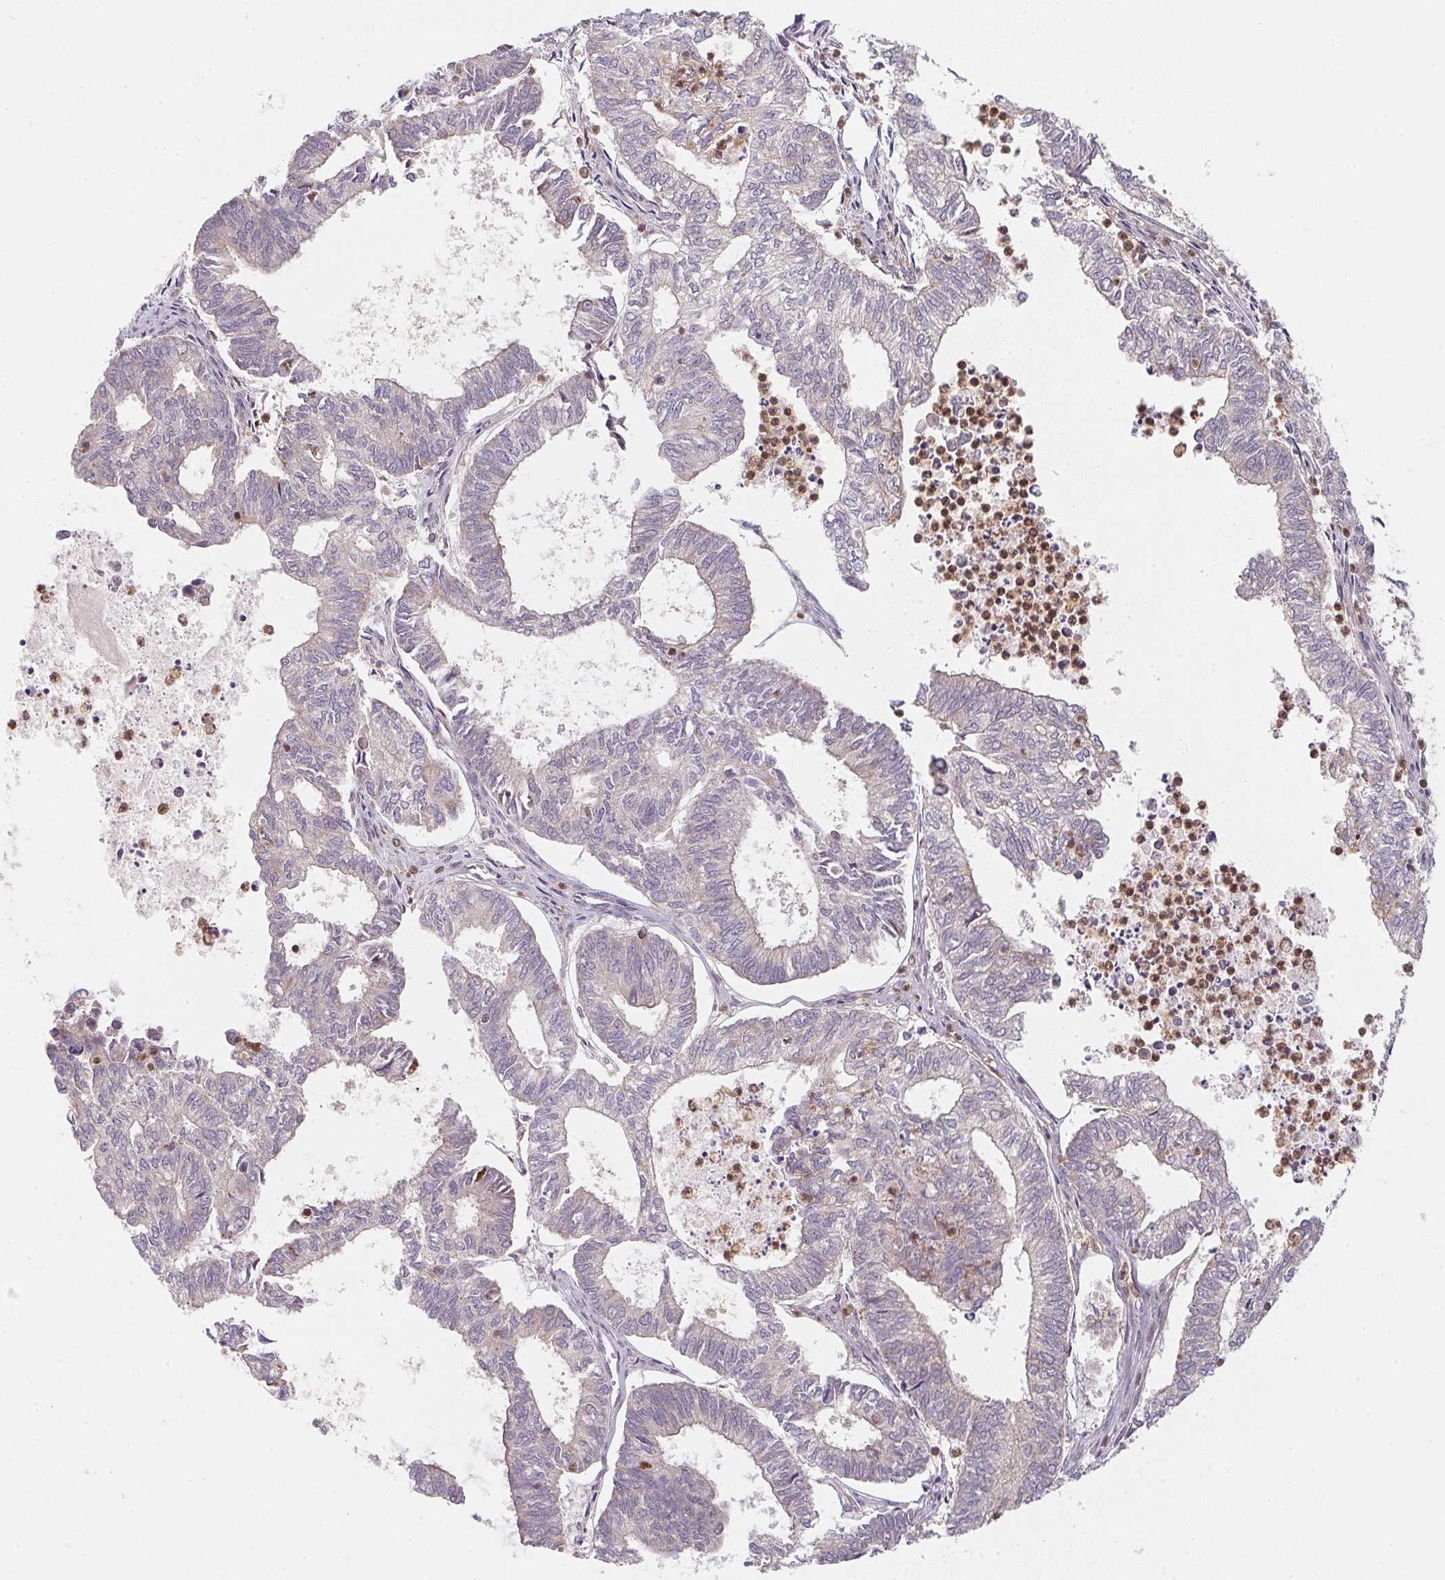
{"staining": {"intensity": "negative", "quantity": "none", "location": "none"}, "tissue": "ovarian cancer", "cell_type": "Tumor cells", "image_type": "cancer", "snomed": [{"axis": "morphology", "description": "Carcinoma, endometroid"}, {"axis": "topography", "description": "Ovary"}], "caption": "Tumor cells show no significant expression in ovarian cancer (endometroid carcinoma).", "gene": "ANKRD13A", "patient": {"sex": "female", "age": 64}}